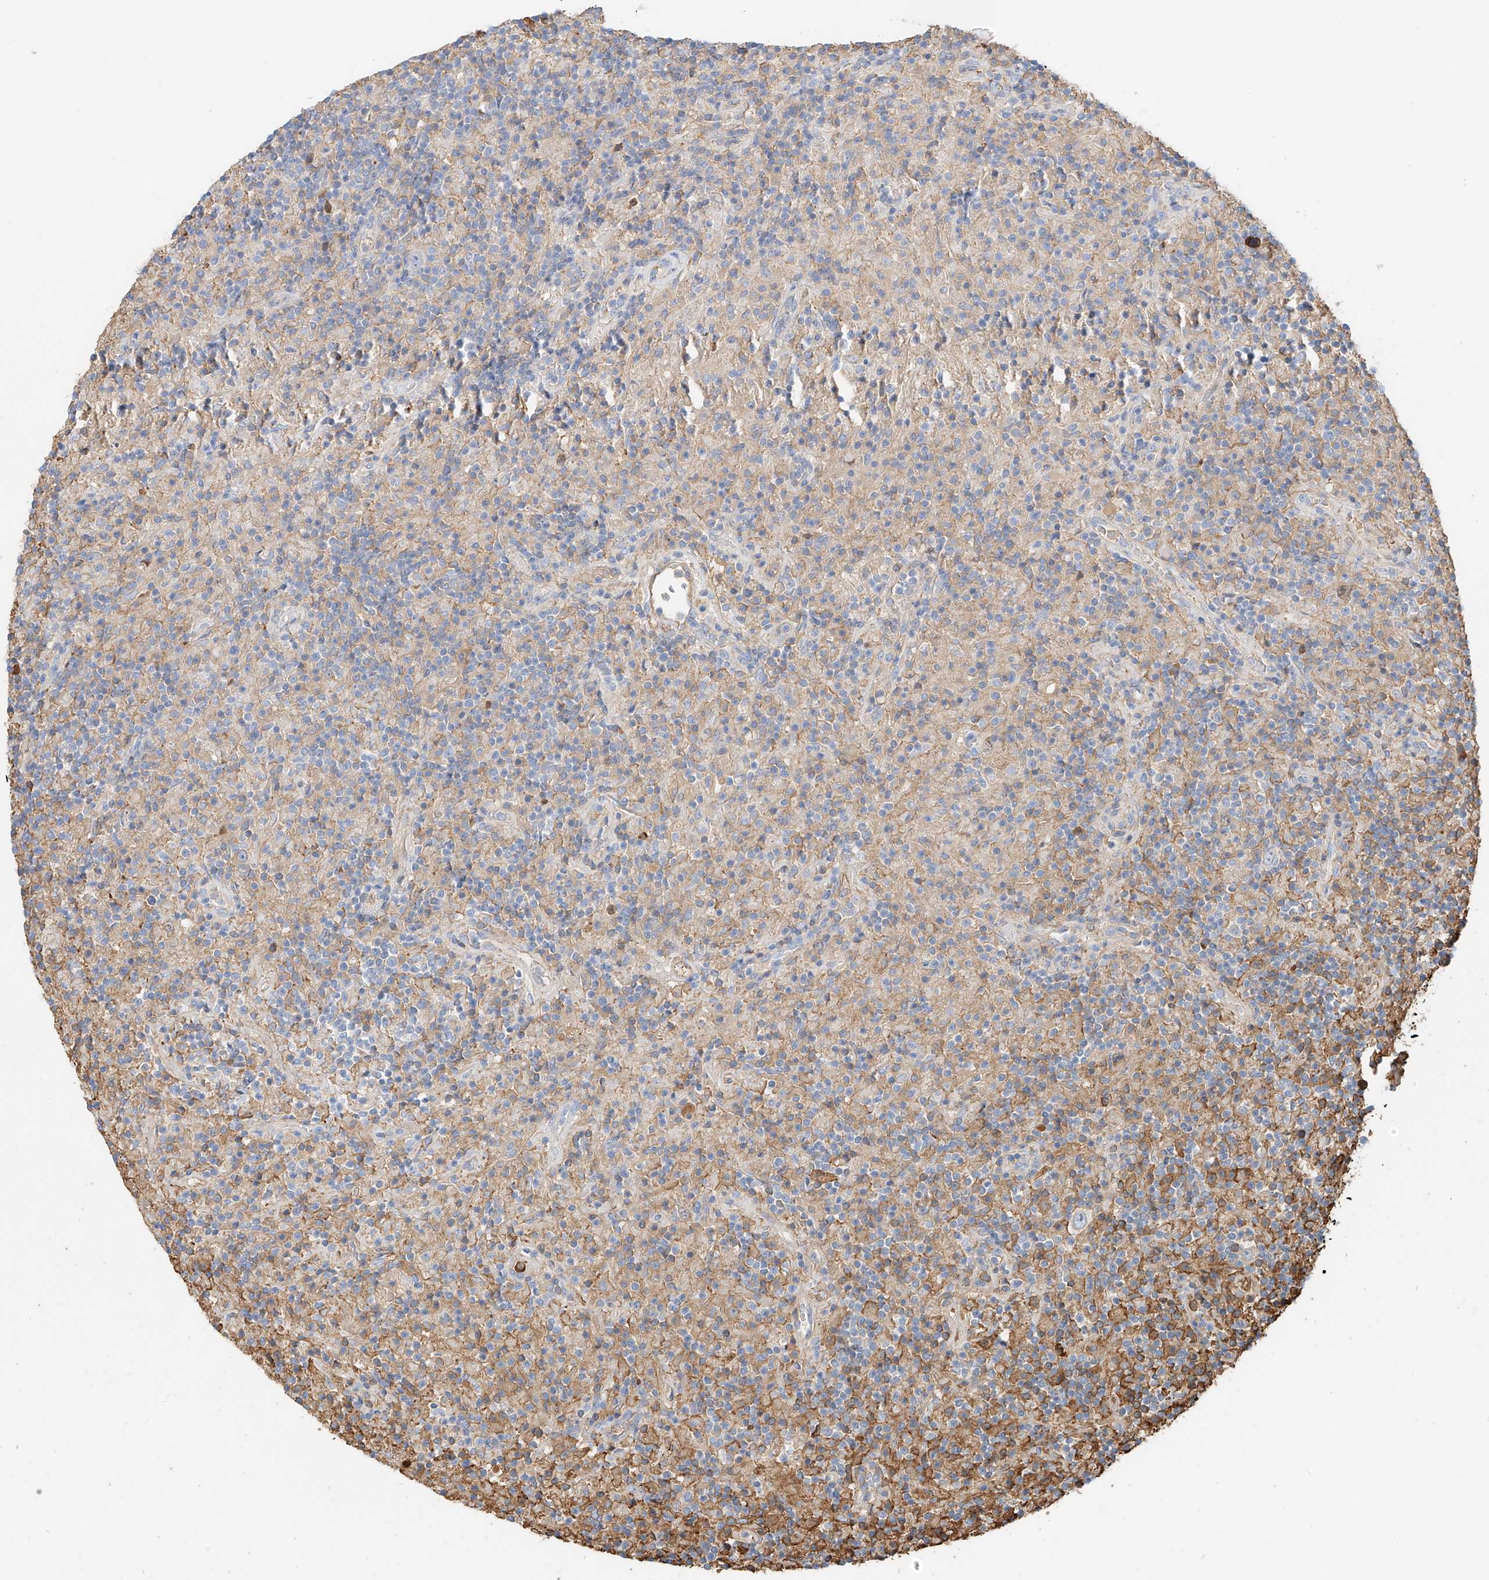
{"staining": {"intensity": "negative", "quantity": "none", "location": "none"}, "tissue": "lymphoma", "cell_type": "Tumor cells", "image_type": "cancer", "snomed": [{"axis": "morphology", "description": "Hodgkin's disease, NOS"}, {"axis": "topography", "description": "Lymph node"}], "caption": "An image of human lymphoma is negative for staining in tumor cells. (DAB (3,3'-diaminobenzidine) immunohistochemistry with hematoxylin counter stain).", "gene": "ZFP30", "patient": {"sex": "male", "age": 70}}